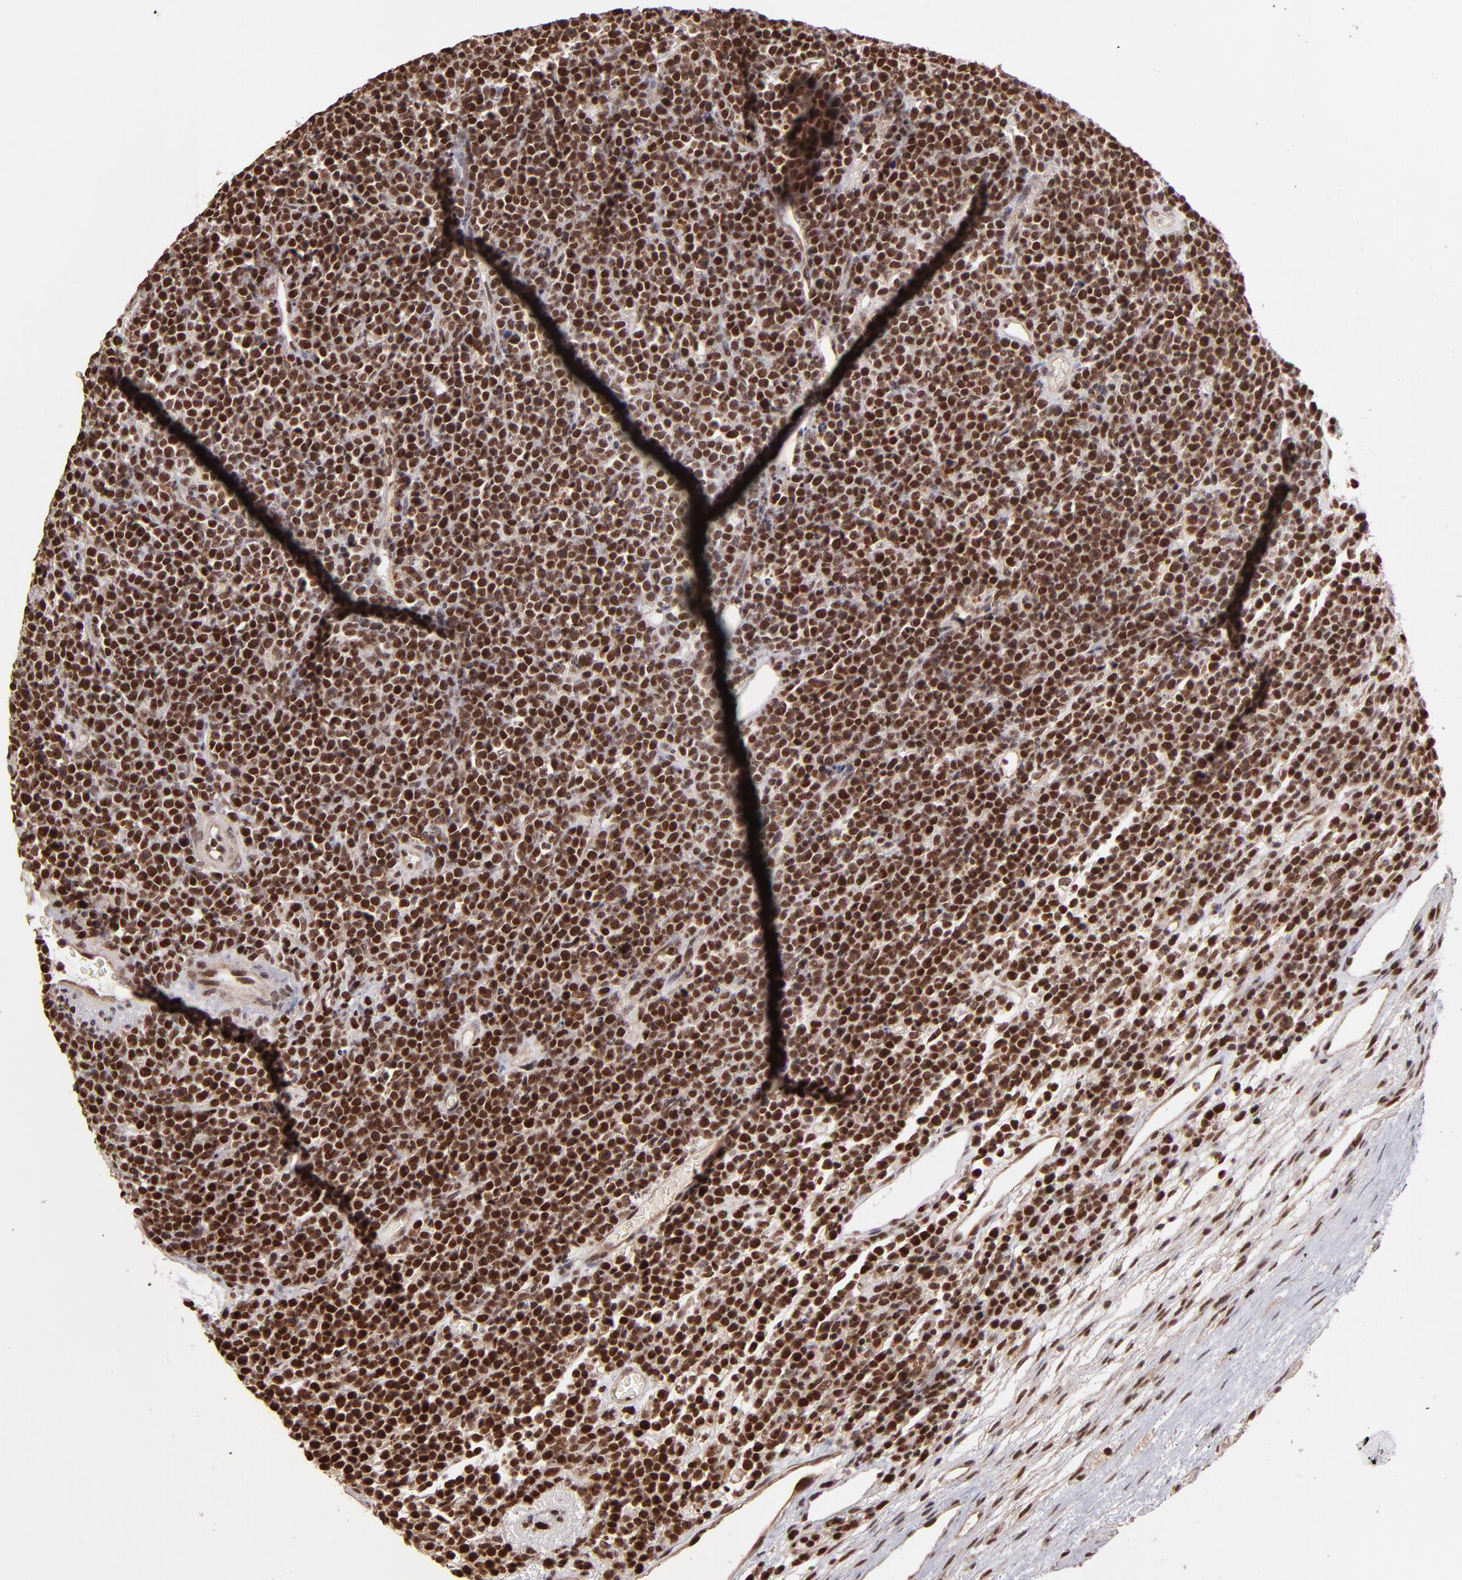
{"staining": {"intensity": "strong", "quantity": ">75%", "location": "nuclear"}, "tissue": "lymphoma", "cell_type": "Tumor cells", "image_type": "cancer", "snomed": [{"axis": "morphology", "description": "Malignant lymphoma, non-Hodgkin's type, High grade"}, {"axis": "topography", "description": "Ovary"}], "caption": "A brown stain labels strong nuclear expression of a protein in lymphoma tumor cells.", "gene": "TERF2", "patient": {"sex": "female", "age": 56}}